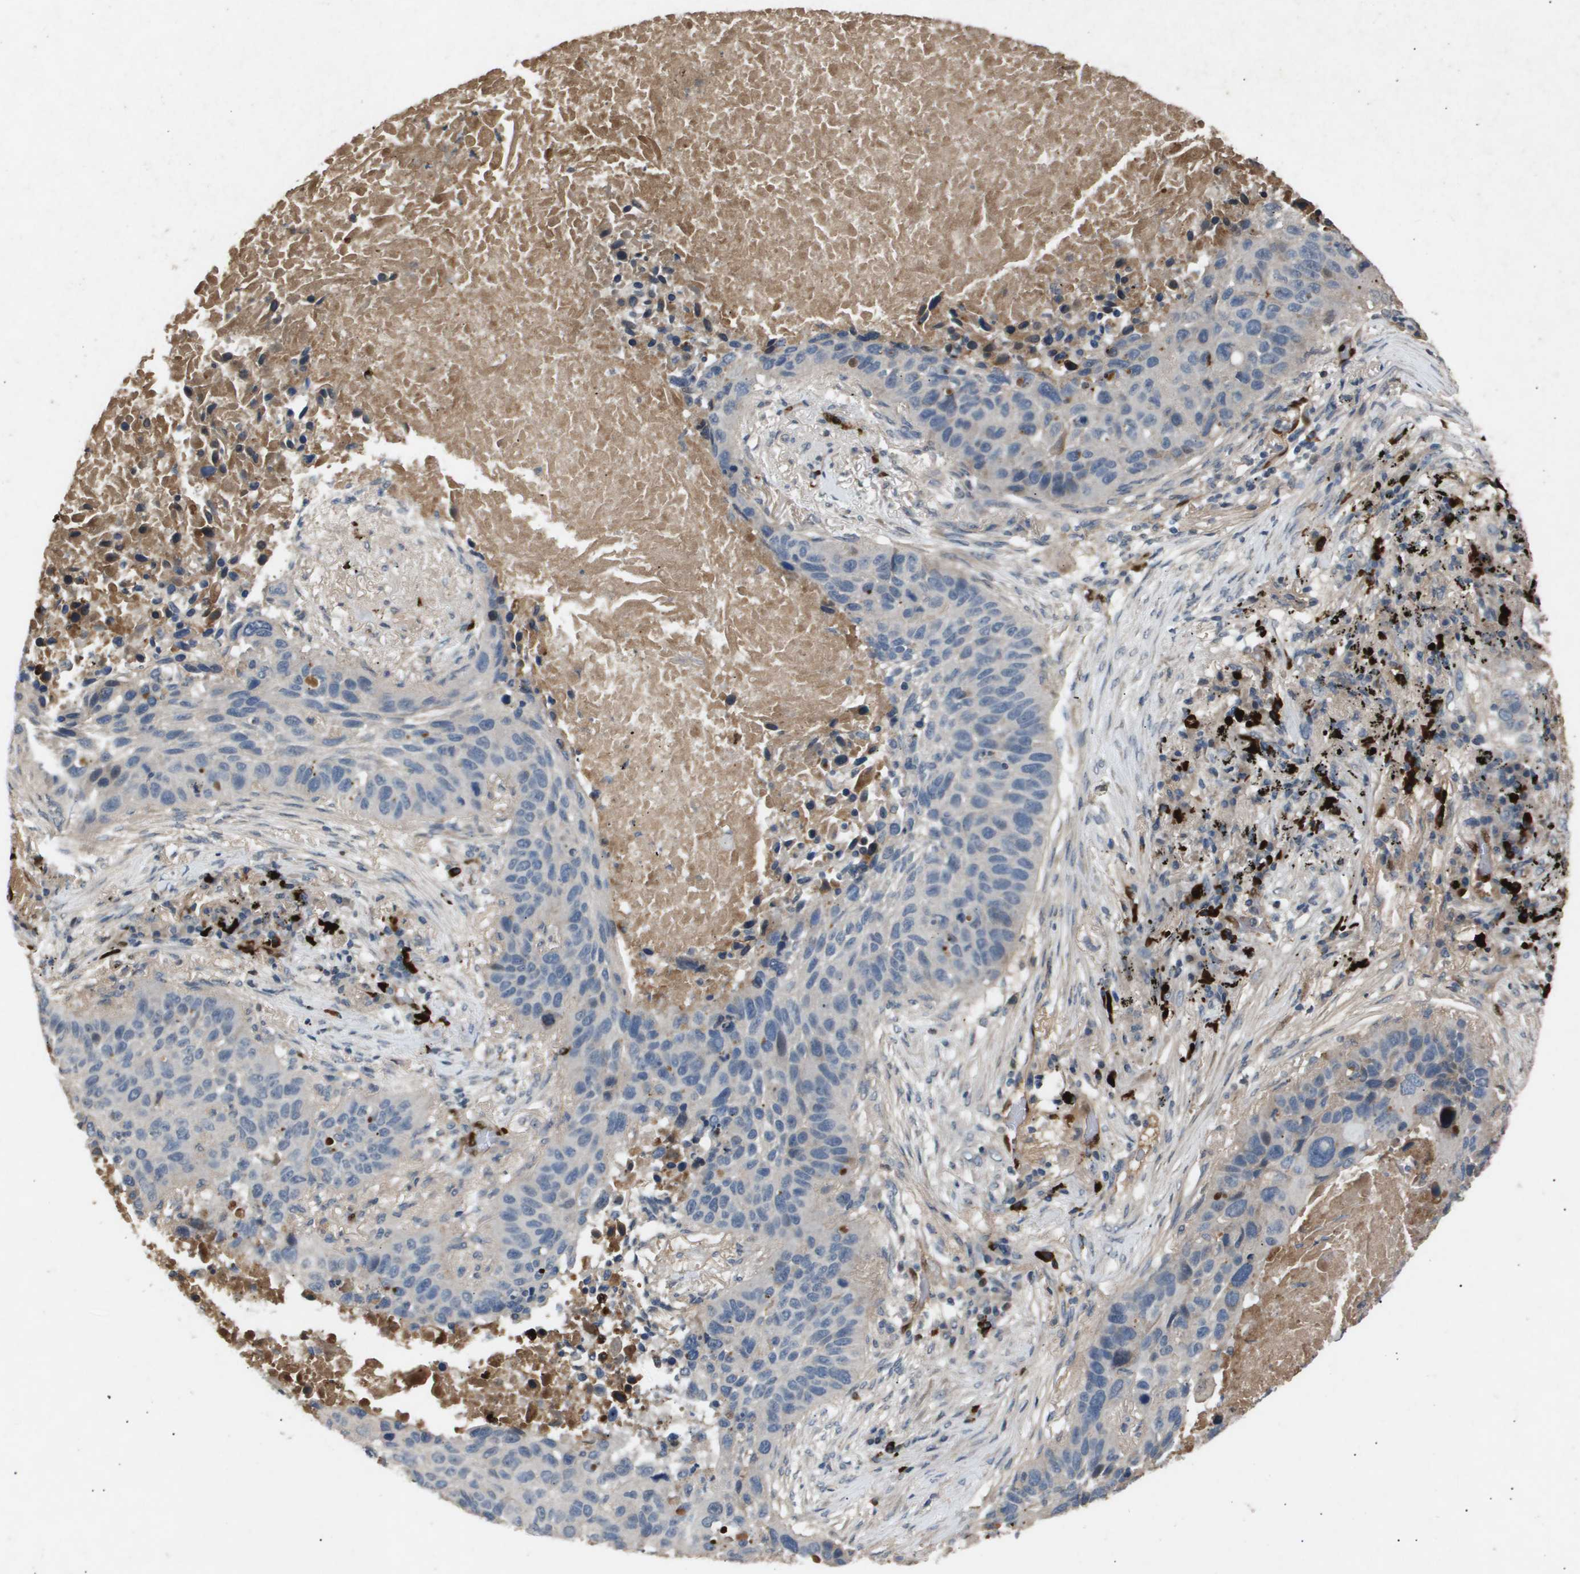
{"staining": {"intensity": "negative", "quantity": "none", "location": "none"}, "tissue": "lung cancer", "cell_type": "Tumor cells", "image_type": "cancer", "snomed": [{"axis": "morphology", "description": "Squamous cell carcinoma, NOS"}, {"axis": "topography", "description": "Lung"}], "caption": "A micrograph of human lung cancer (squamous cell carcinoma) is negative for staining in tumor cells.", "gene": "ERG", "patient": {"sex": "male", "age": 57}}